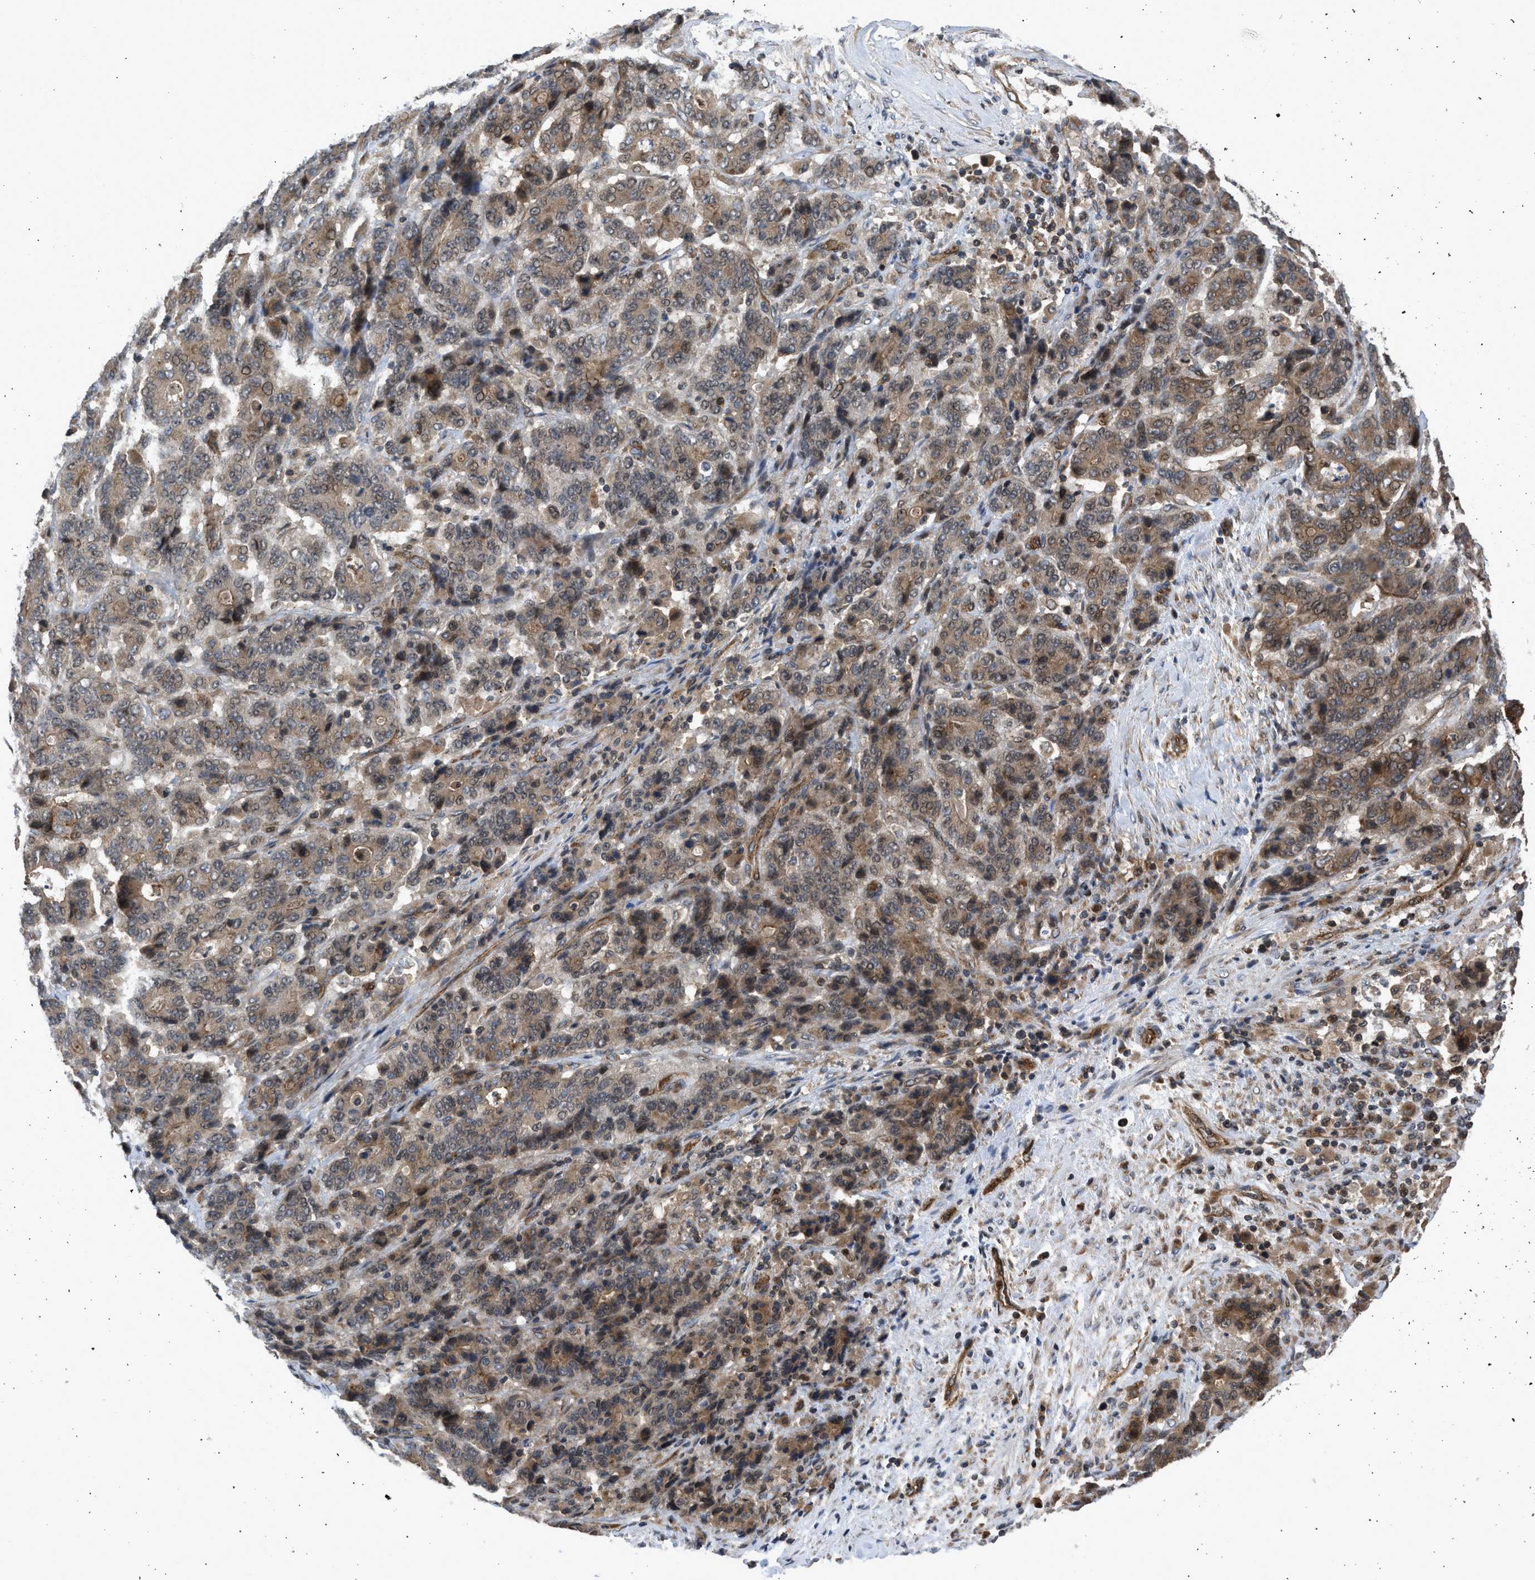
{"staining": {"intensity": "moderate", "quantity": ">75%", "location": "cytoplasmic/membranous"}, "tissue": "stomach cancer", "cell_type": "Tumor cells", "image_type": "cancer", "snomed": [{"axis": "morphology", "description": "Adenocarcinoma, NOS"}, {"axis": "topography", "description": "Stomach"}], "caption": "Stomach cancer (adenocarcinoma) tissue exhibits moderate cytoplasmic/membranous staining in approximately >75% of tumor cells", "gene": "GPATCH2L", "patient": {"sex": "female", "age": 73}}